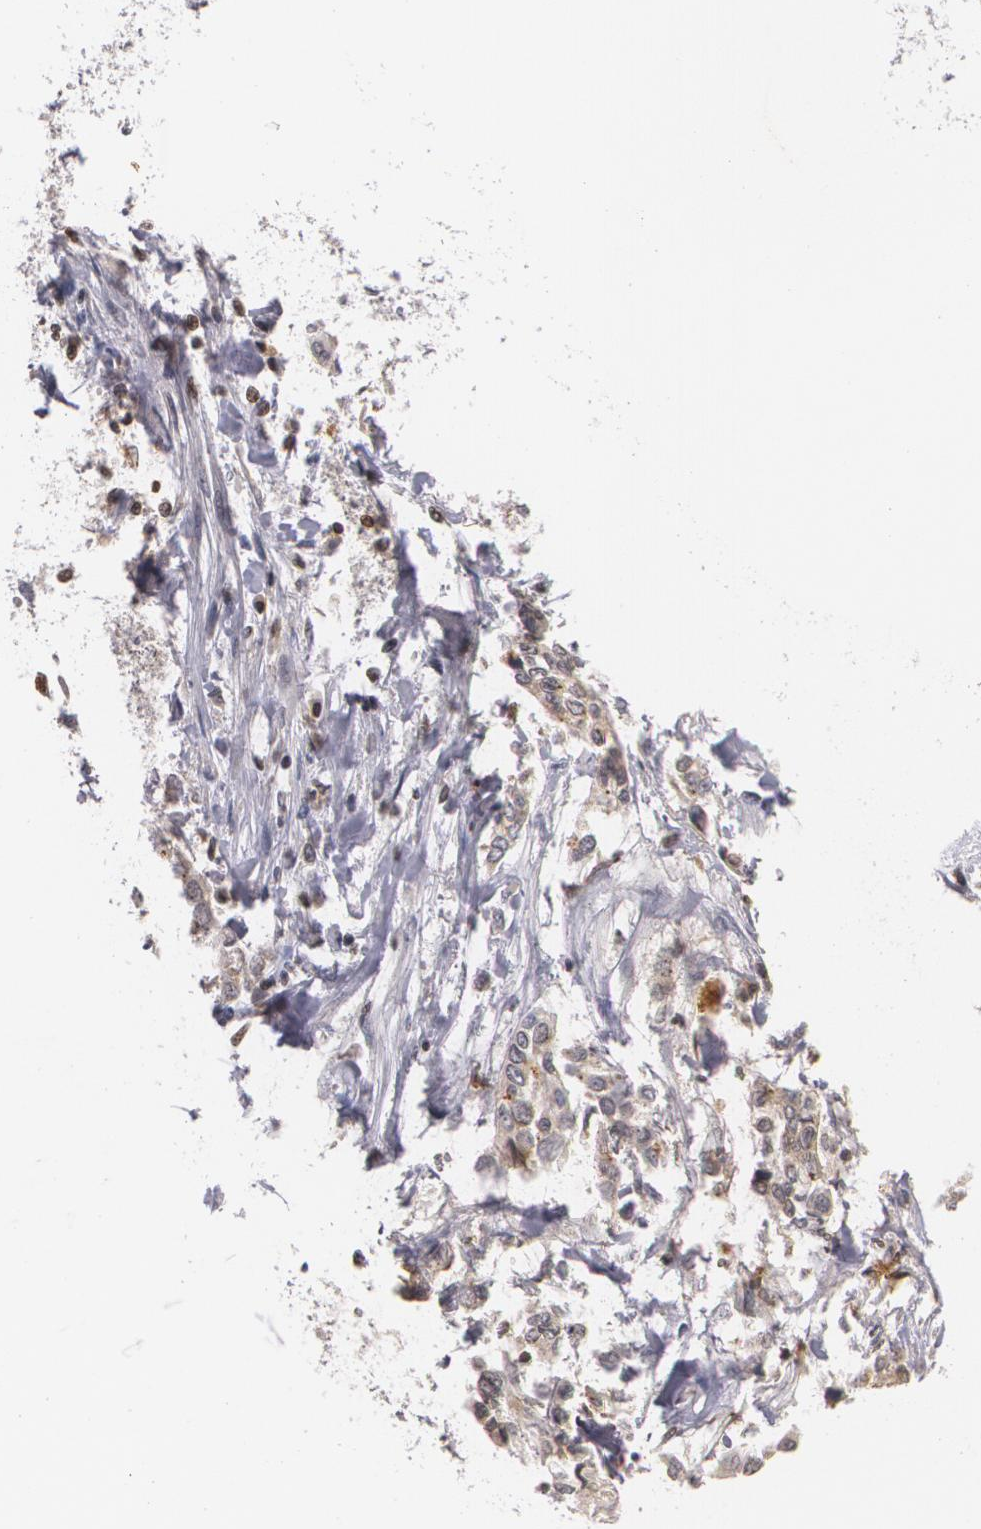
{"staining": {"intensity": "weak", "quantity": "25%-75%", "location": "cytoplasmic/membranous"}, "tissue": "pancreatic cancer", "cell_type": "Tumor cells", "image_type": "cancer", "snomed": [{"axis": "morphology", "description": "Adenocarcinoma, NOS"}, {"axis": "topography", "description": "Pancreas"}], "caption": "Pancreatic cancer was stained to show a protein in brown. There is low levels of weak cytoplasmic/membranous expression in about 25%-75% of tumor cells. (Stains: DAB in brown, nuclei in blue, Microscopy: brightfield microscopy at high magnification).", "gene": "VAV3", "patient": {"sex": "female", "age": 52}}